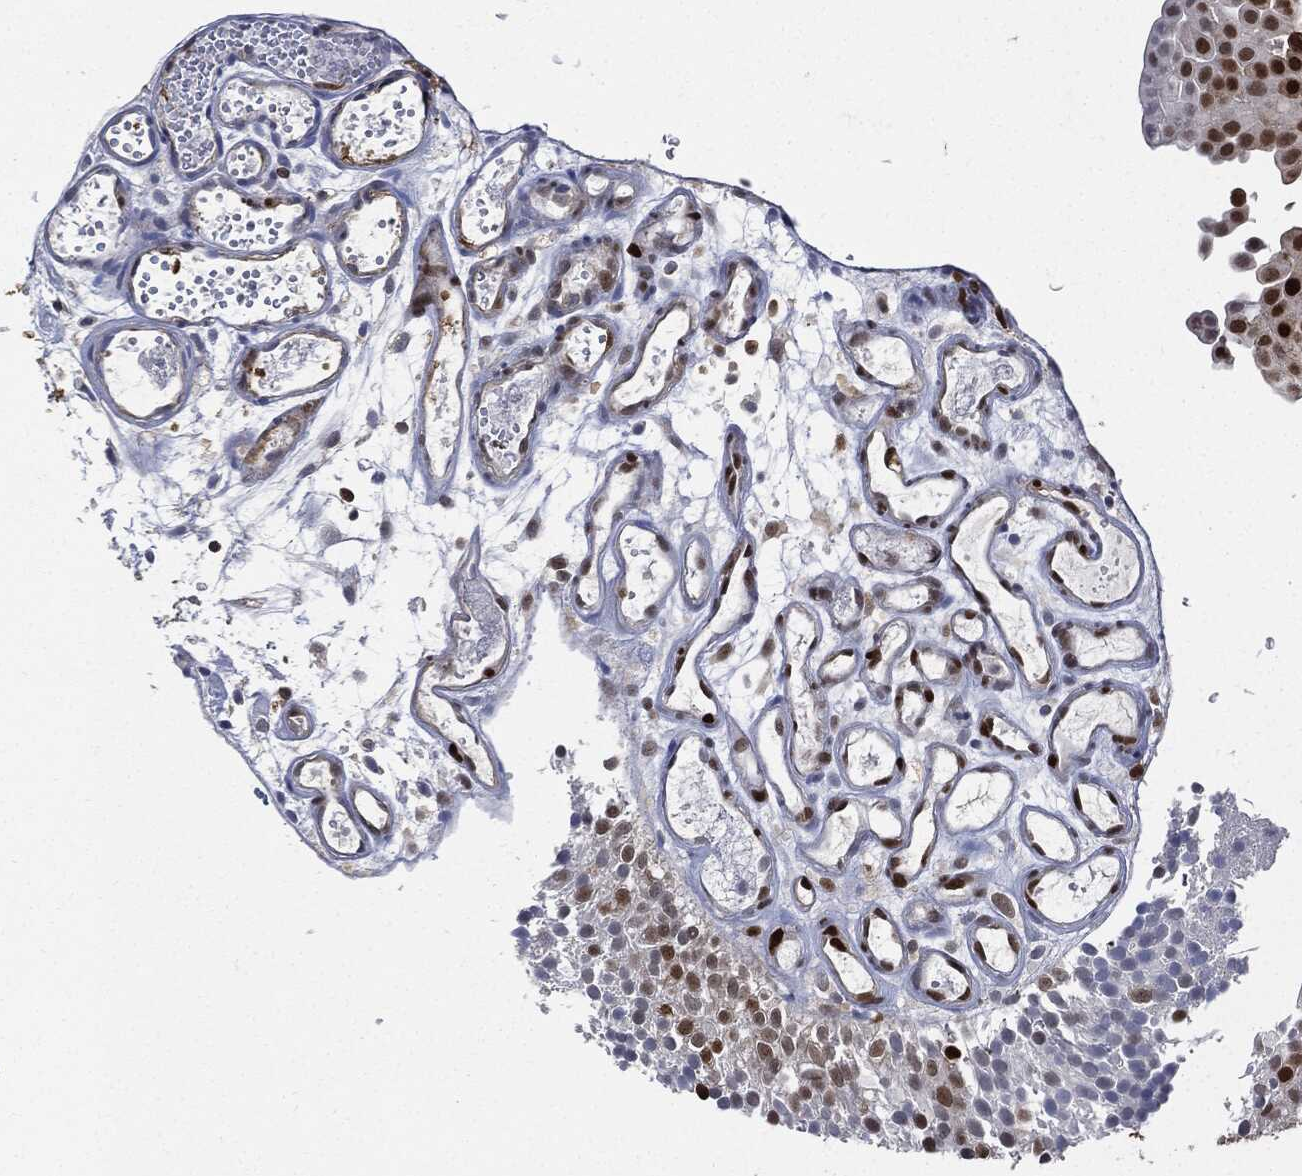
{"staining": {"intensity": "strong", "quantity": ">75%", "location": "nuclear"}, "tissue": "urothelial cancer", "cell_type": "Tumor cells", "image_type": "cancer", "snomed": [{"axis": "morphology", "description": "Urothelial carcinoma, Low grade"}, {"axis": "topography", "description": "Urinary bladder"}], "caption": "This is a histology image of immunohistochemistry staining of urothelial carcinoma (low-grade), which shows strong staining in the nuclear of tumor cells.", "gene": "PCNA", "patient": {"sex": "male", "age": 78}}